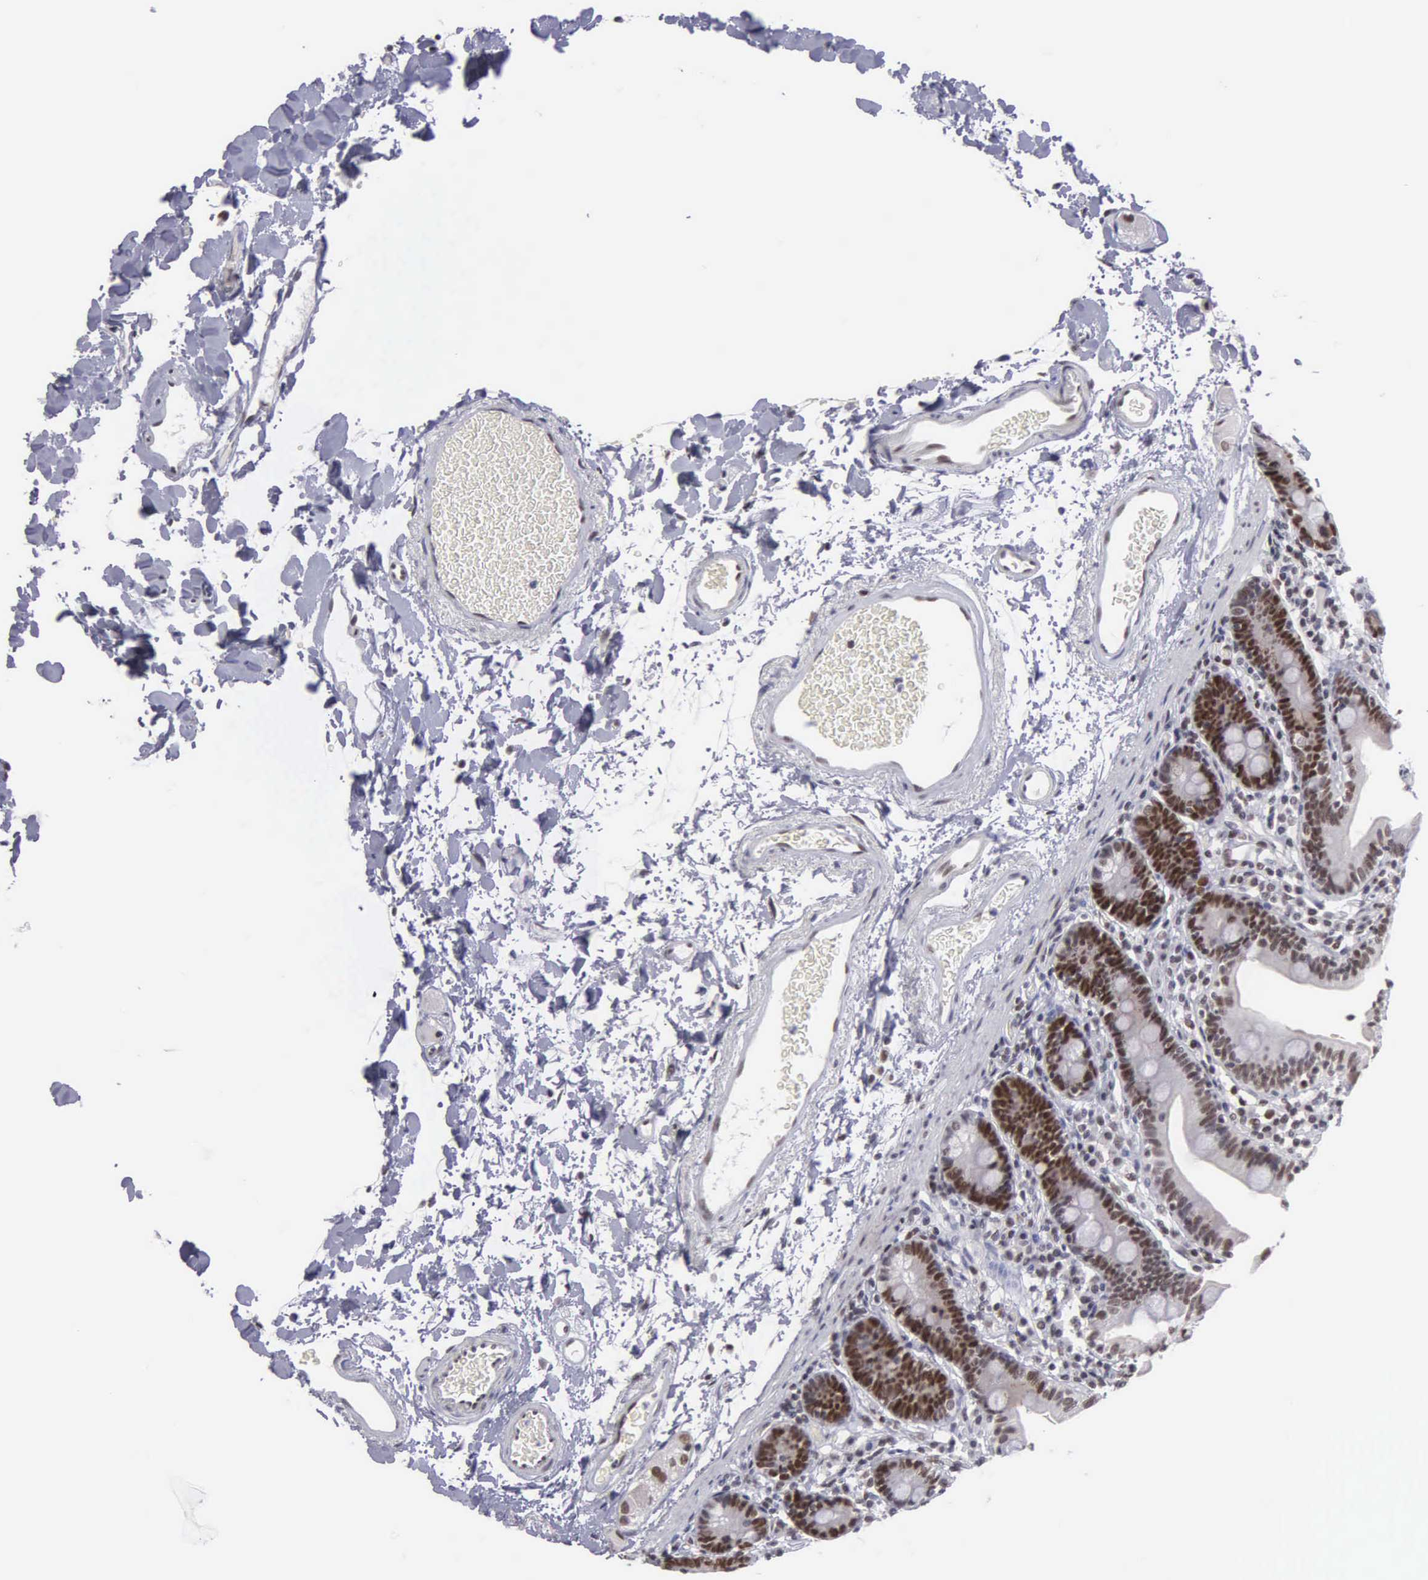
{"staining": {"intensity": "strong", "quantity": ">75%", "location": "nuclear"}, "tissue": "duodenum", "cell_type": "Glandular cells", "image_type": "normal", "snomed": [{"axis": "morphology", "description": "Normal tissue, NOS"}, {"axis": "topography", "description": "Duodenum"}], "caption": "The immunohistochemical stain shows strong nuclear staining in glandular cells of unremarkable duodenum. The staining was performed using DAB (3,3'-diaminobenzidine) to visualize the protein expression in brown, while the nuclei were stained in blue with hematoxylin (Magnification: 20x).", "gene": "UBR7", "patient": {"sex": "male", "age": 70}}